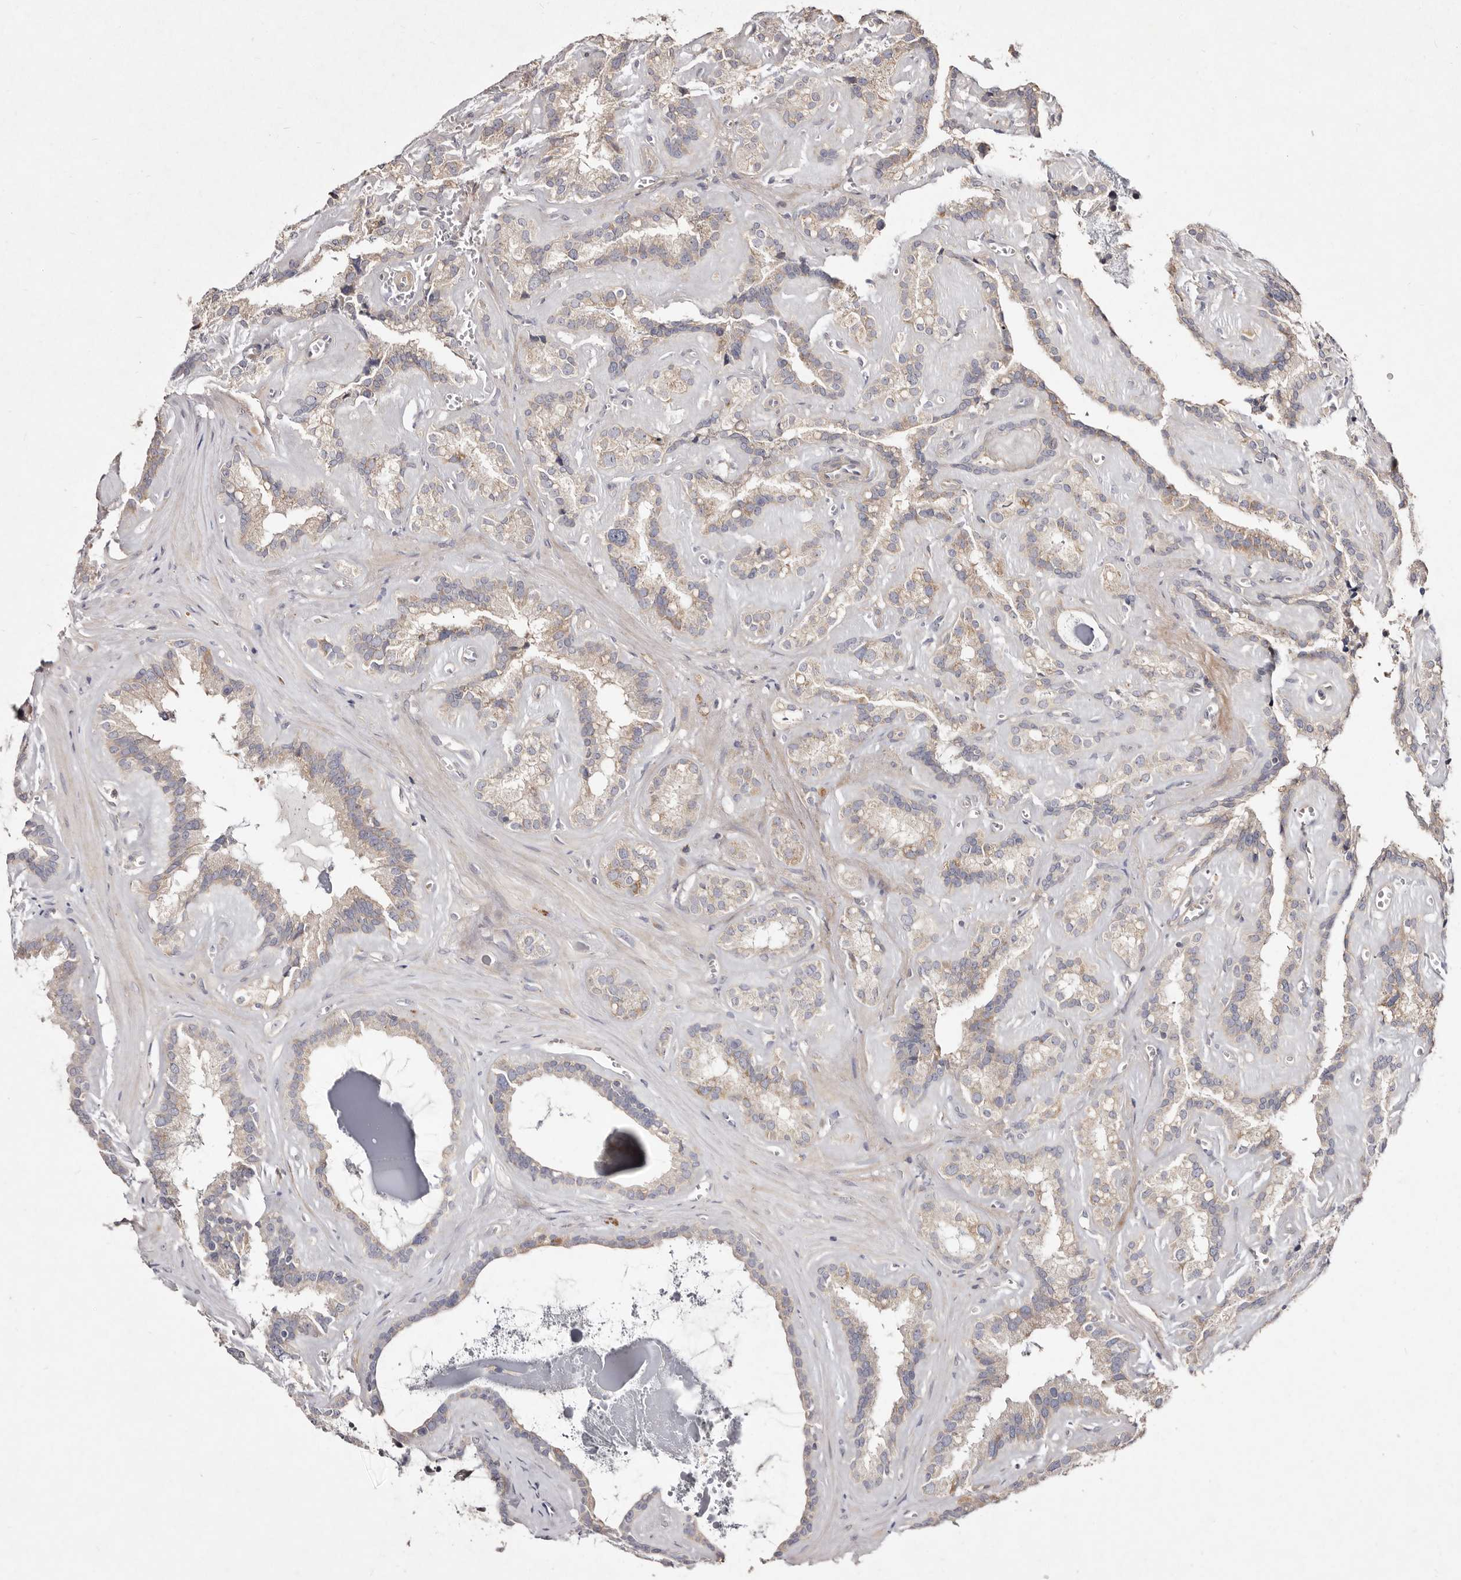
{"staining": {"intensity": "weak", "quantity": "<25%", "location": "cytoplasmic/membranous"}, "tissue": "seminal vesicle", "cell_type": "Glandular cells", "image_type": "normal", "snomed": [{"axis": "morphology", "description": "Normal tissue, NOS"}, {"axis": "topography", "description": "Prostate"}, {"axis": "topography", "description": "Seminal veicle"}], "caption": "The micrograph exhibits no staining of glandular cells in normal seminal vesicle. Nuclei are stained in blue.", "gene": "SLC25A20", "patient": {"sex": "male", "age": 59}}